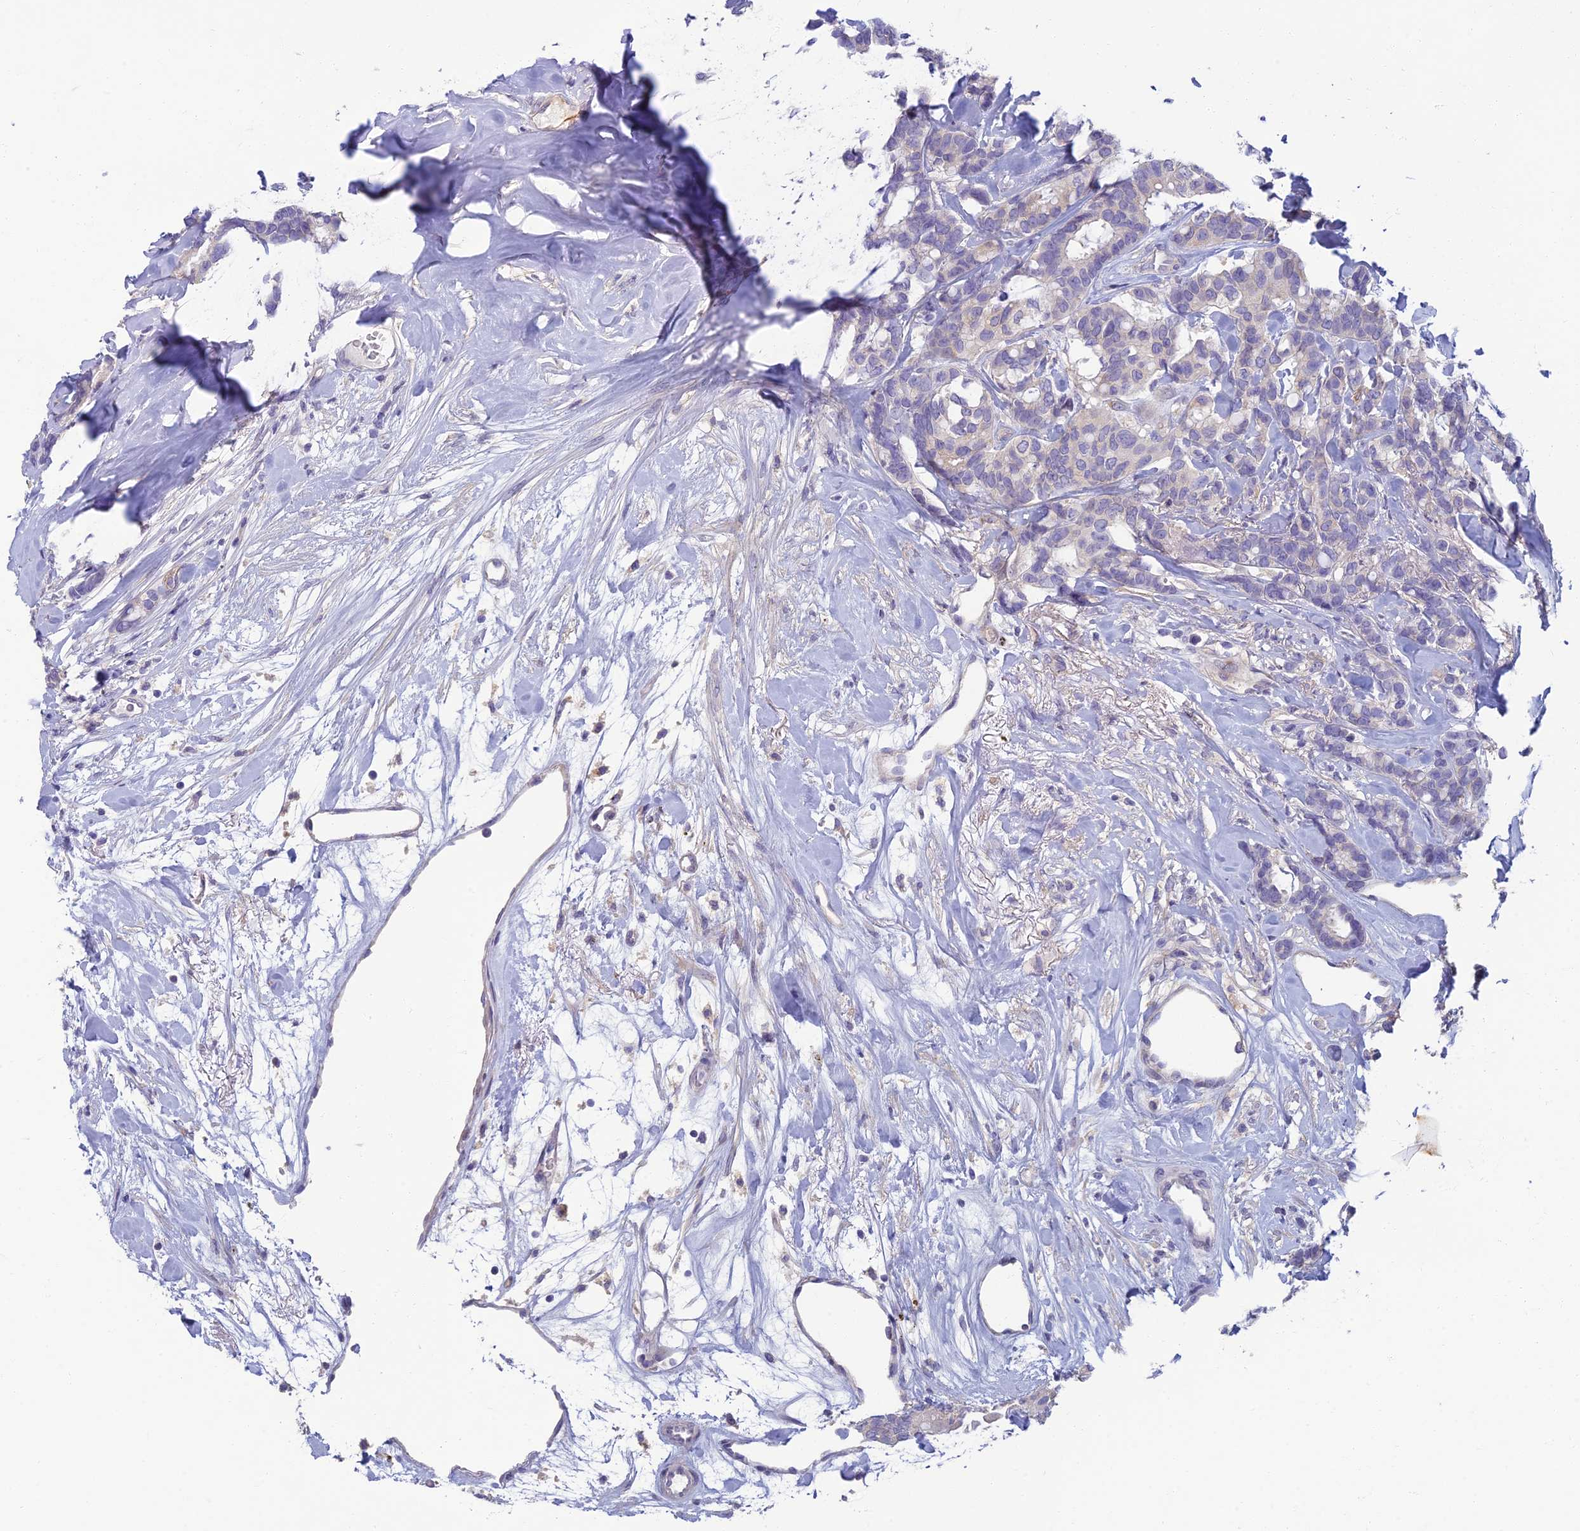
{"staining": {"intensity": "negative", "quantity": "none", "location": "none"}, "tissue": "breast cancer", "cell_type": "Tumor cells", "image_type": "cancer", "snomed": [{"axis": "morphology", "description": "Duct carcinoma"}, {"axis": "topography", "description": "Breast"}], "caption": "This is a micrograph of immunohistochemistry (IHC) staining of infiltrating ductal carcinoma (breast), which shows no positivity in tumor cells.", "gene": "NEURL1", "patient": {"sex": "female", "age": 87}}